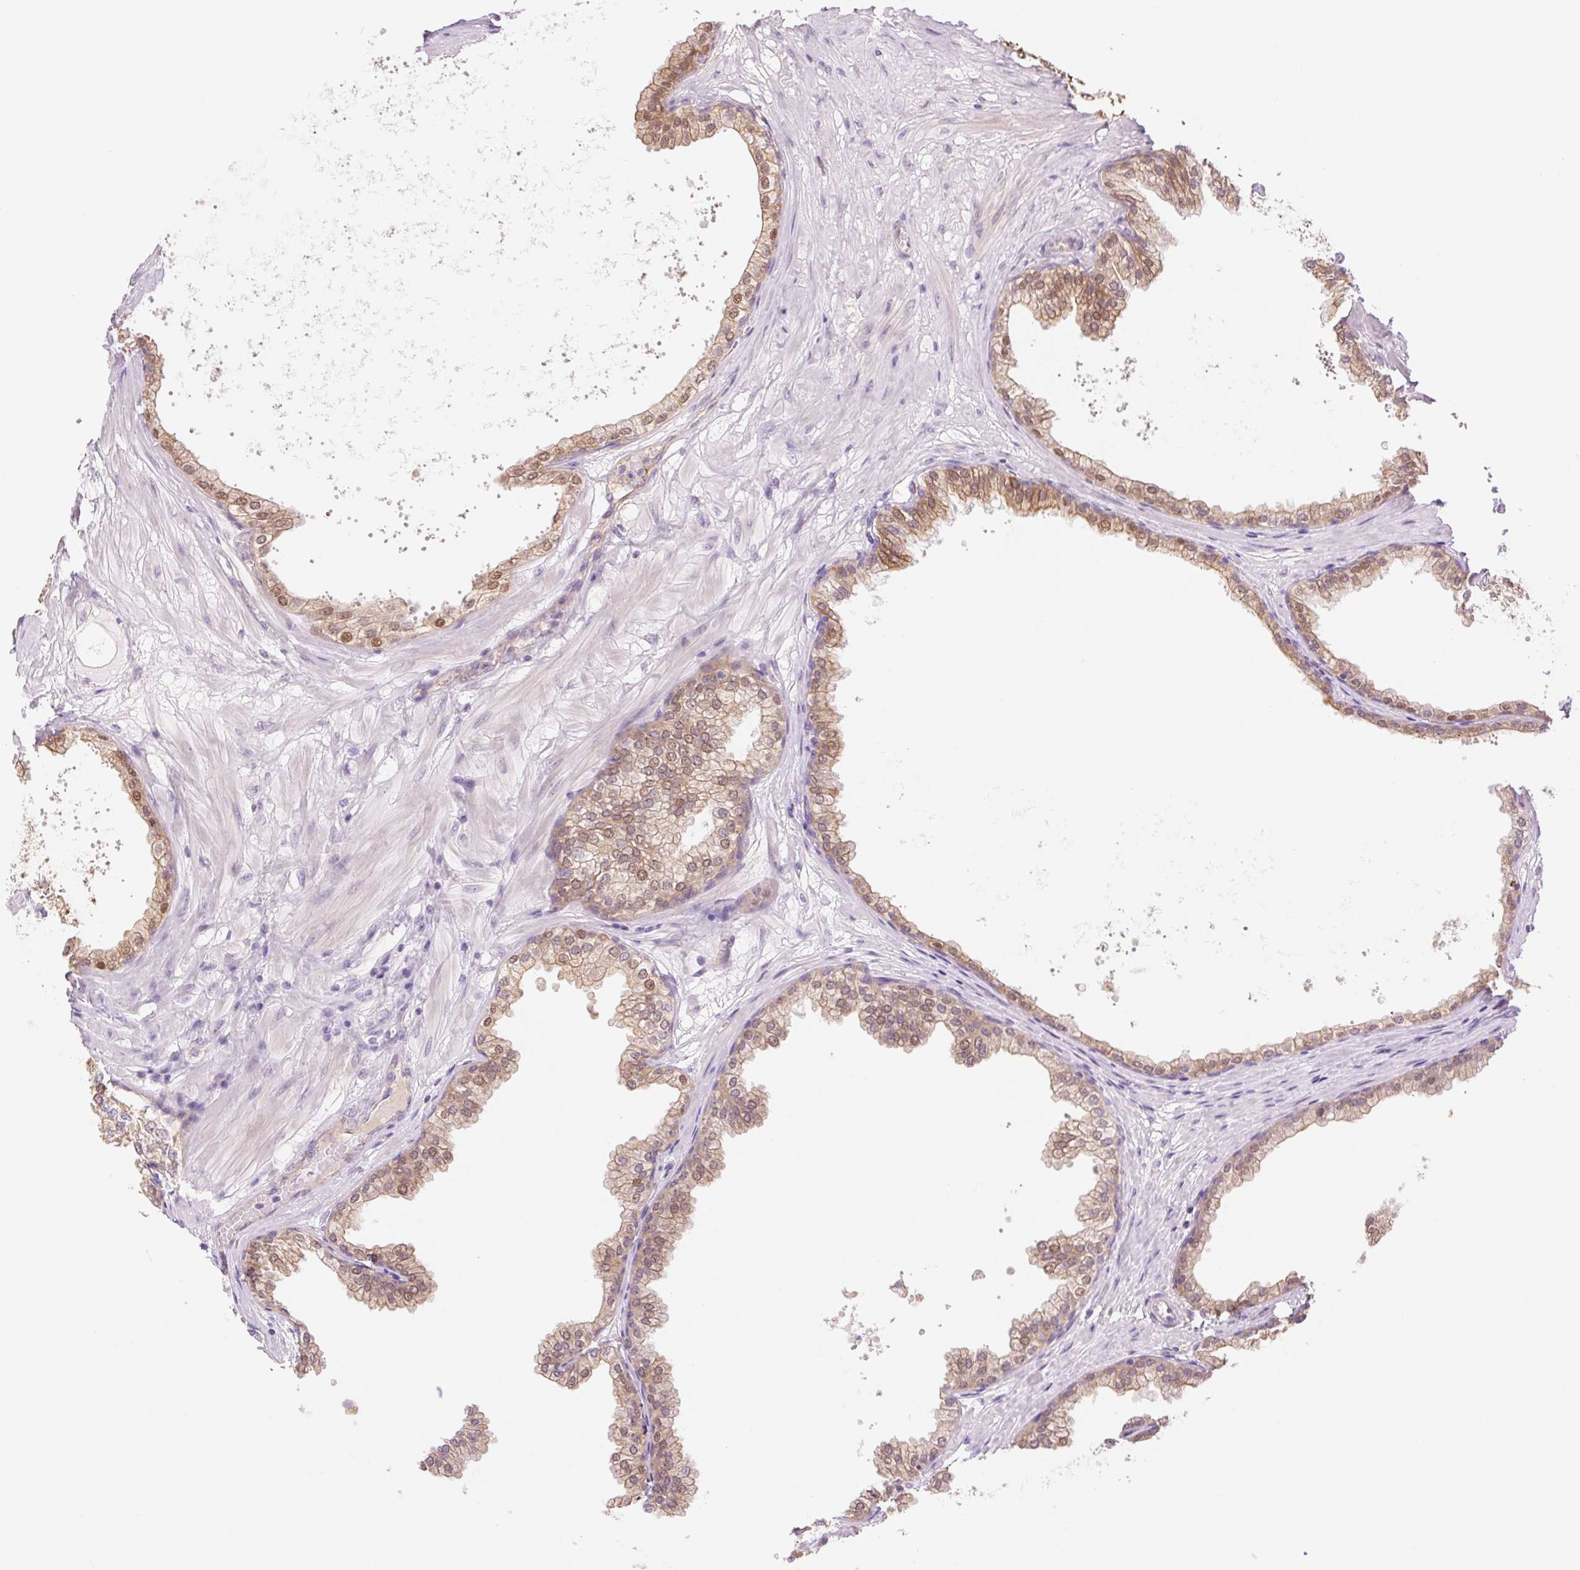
{"staining": {"intensity": "moderate", "quantity": ">75%", "location": "cytoplasmic/membranous,nuclear"}, "tissue": "prostate", "cell_type": "Glandular cells", "image_type": "normal", "snomed": [{"axis": "morphology", "description": "Normal tissue, NOS"}, {"axis": "topography", "description": "Prostate"}], "caption": "A medium amount of moderate cytoplasmic/membranous,nuclear staining is seen in approximately >75% of glandular cells in normal prostate.", "gene": "NLRP5", "patient": {"sex": "male", "age": 37}}